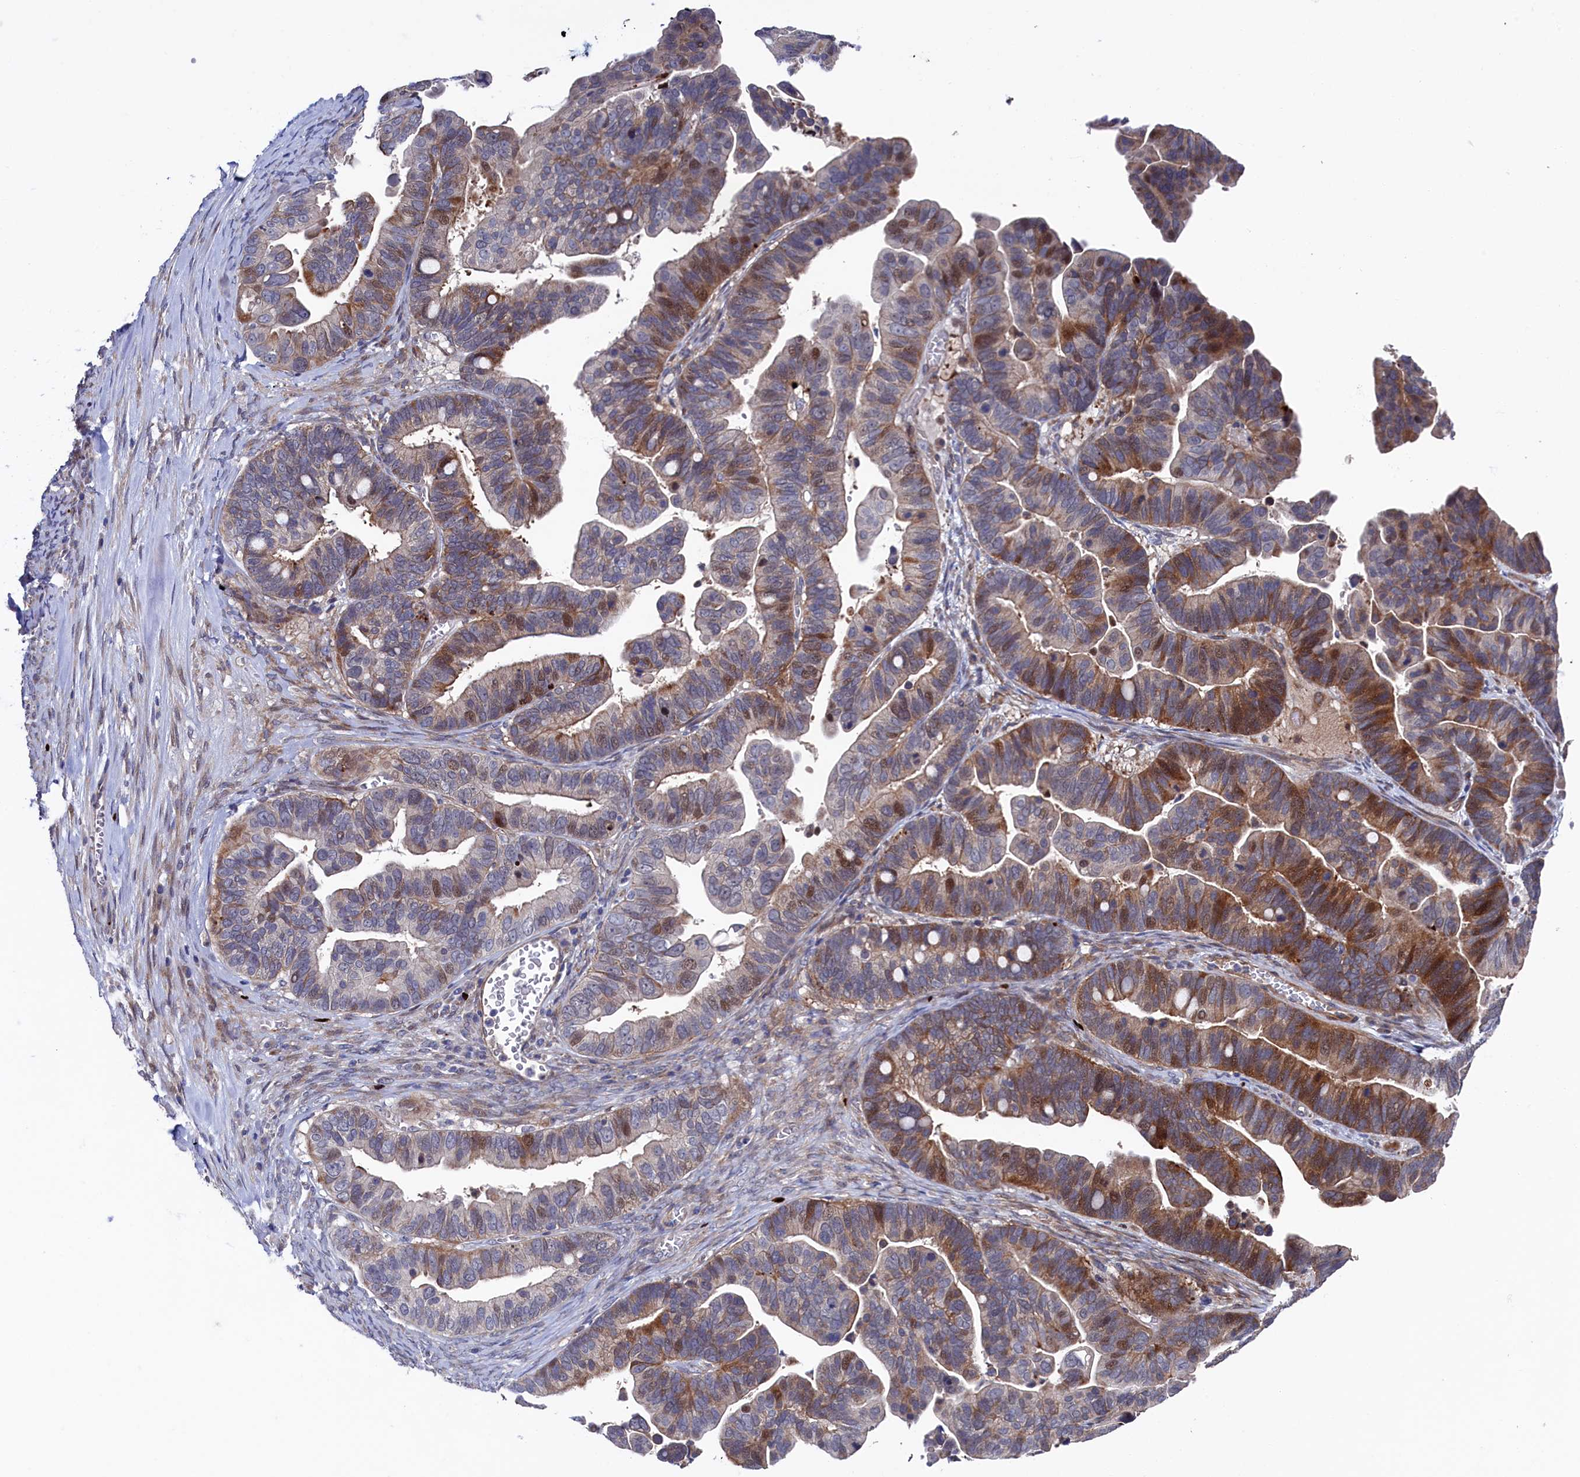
{"staining": {"intensity": "moderate", "quantity": "25%-75%", "location": "cytoplasmic/membranous"}, "tissue": "ovarian cancer", "cell_type": "Tumor cells", "image_type": "cancer", "snomed": [{"axis": "morphology", "description": "Cystadenocarcinoma, serous, NOS"}, {"axis": "topography", "description": "Ovary"}], "caption": "This image demonstrates immunohistochemistry (IHC) staining of ovarian serous cystadenocarcinoma, with medium moderate cytoplasmic/membranous staining in about 25%-75% of tumor cells.", "gene": "ZNF891", "patient": {"sex": "female", "age": 56}}